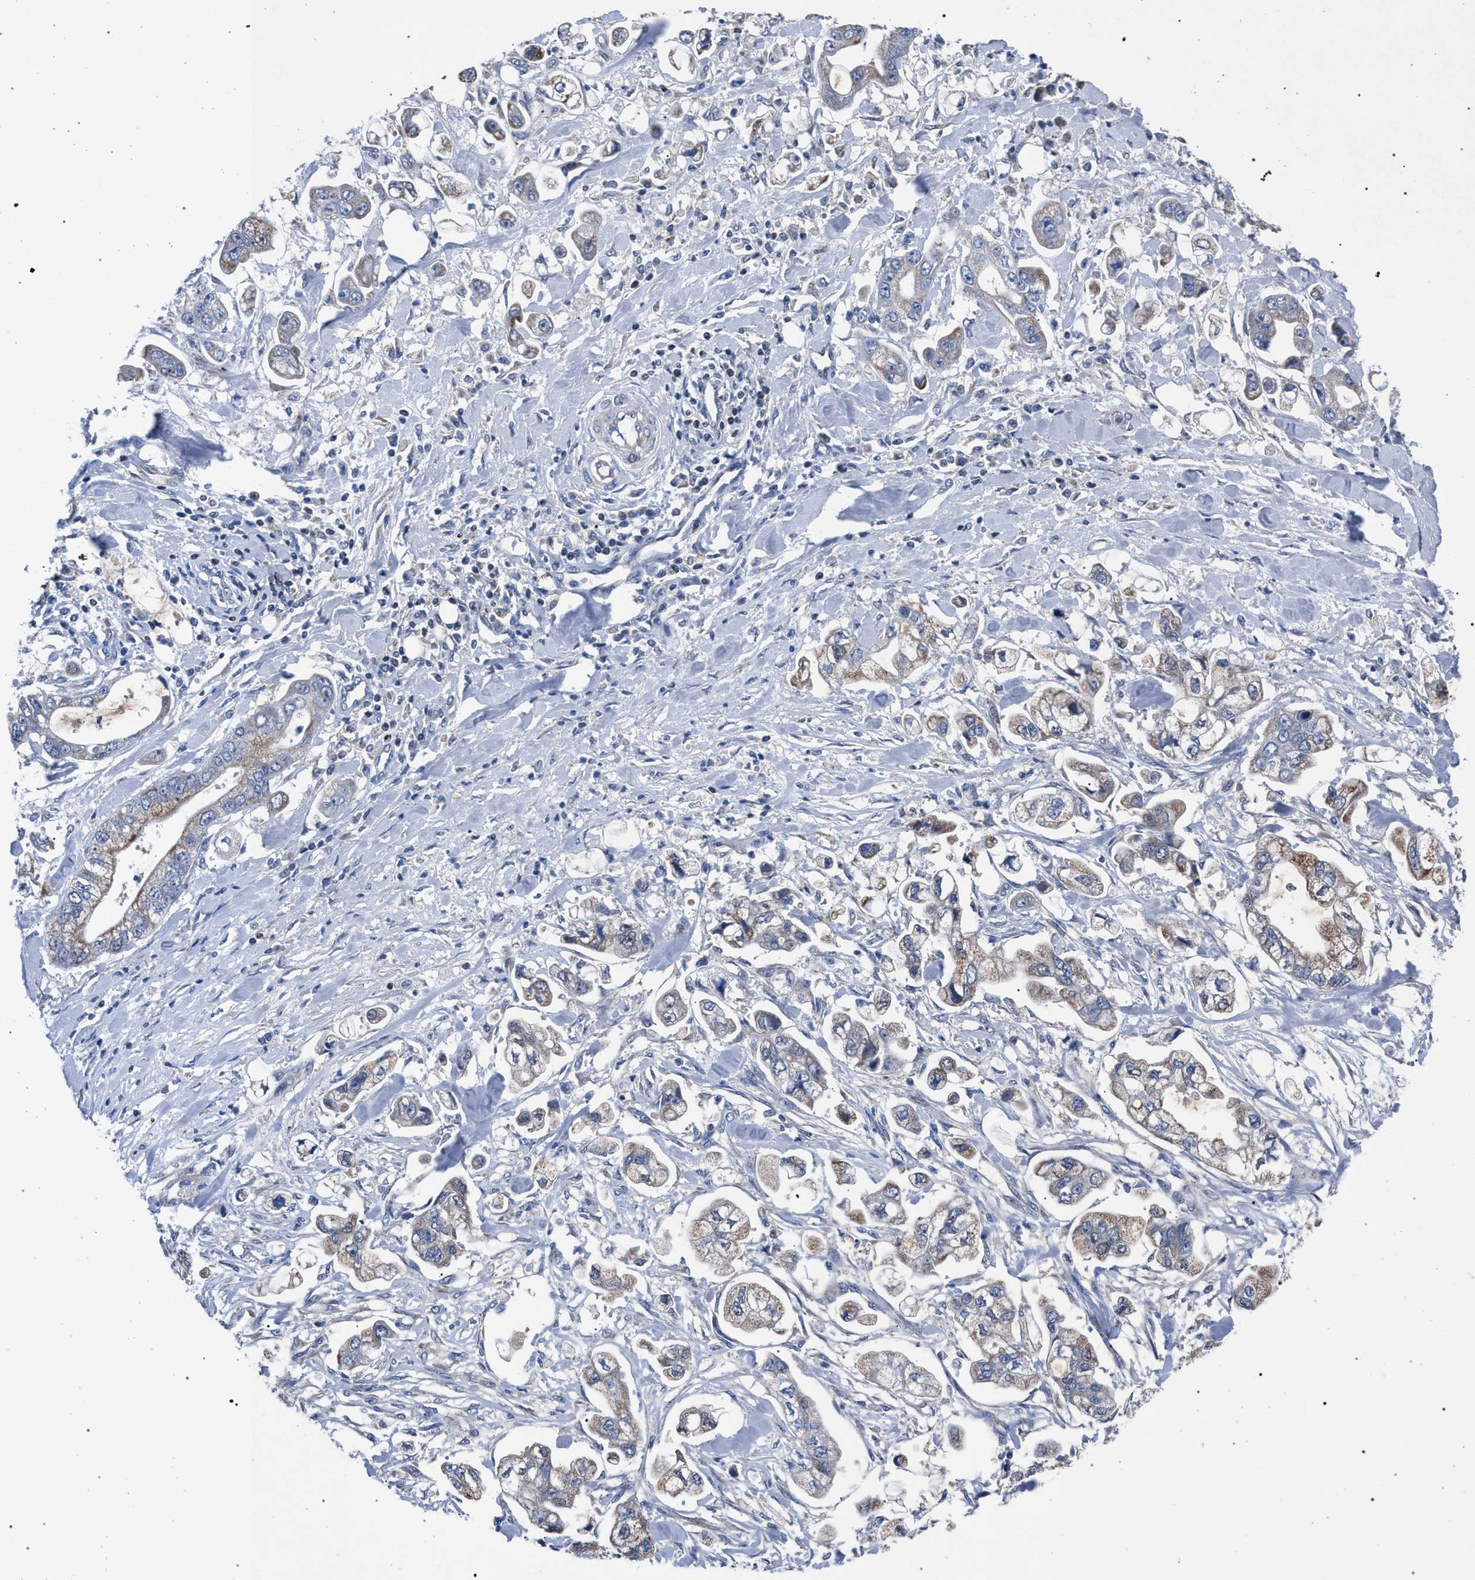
{"staining": {"intensity": "weak", "quantity": "<25%", "location": "cytoplasmic/membranous"}, "tissue": "stomach cancer", "cell_type": "Tumor cells", "image_type": "cancer", "snomed": [{"axis": "morphology", "description": "Normal tissue, NOS"}, {"axis": "morphology", "description": "Adenocarcinoma, NOS"}, {"axis": "topography", "description": "Stomach"}], "caption": "This histopathology image is of stomach adenocarcinoma stained with immunohistochemistry to label a protein in brown with the nuclei are counter-stained blue. There is no expression in tumor cells.", "gene": "CRYZ", "patient": {"sex": "male", "age": 62}}